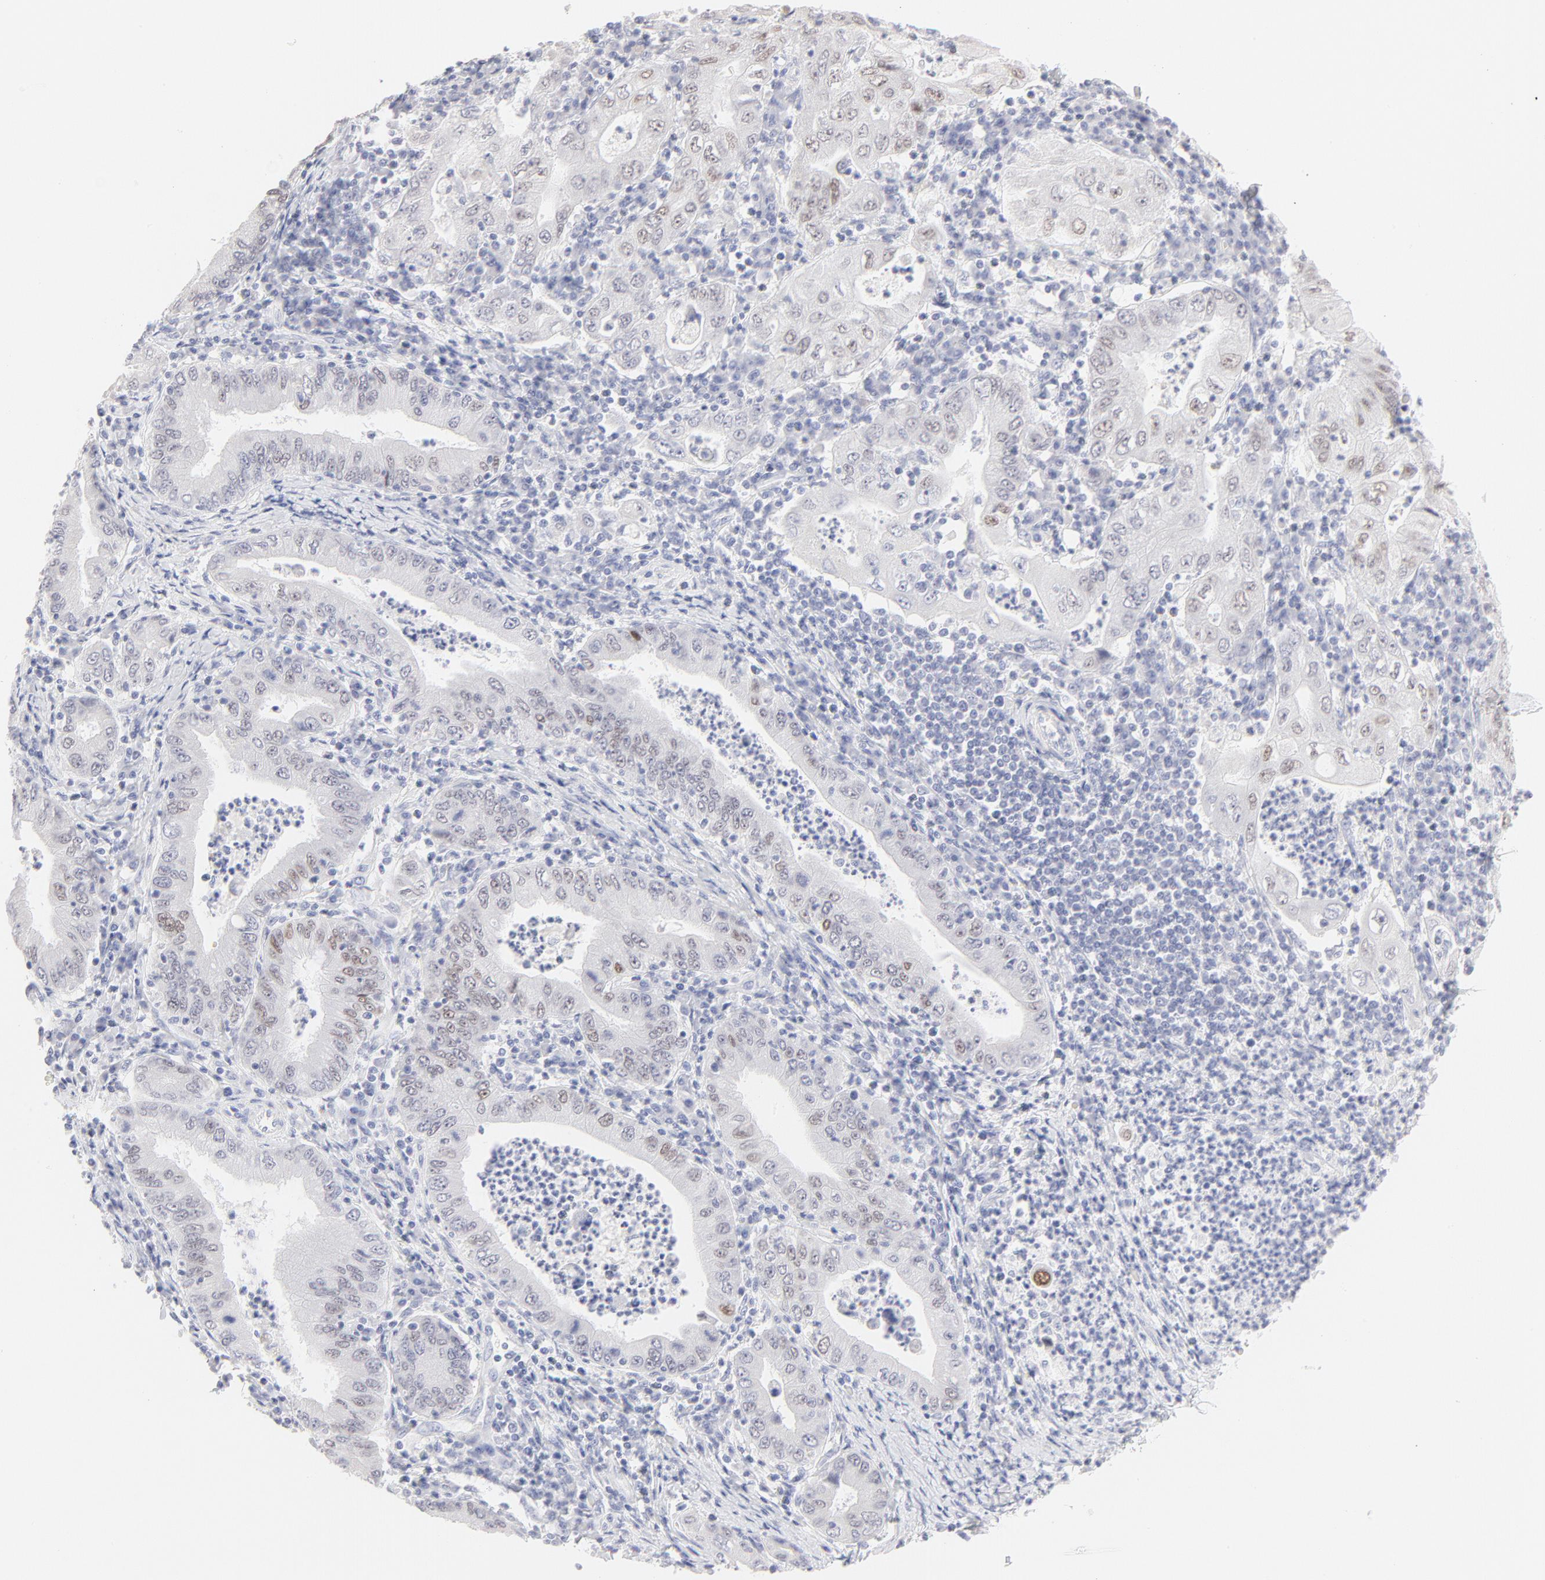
{"staining": {"intensity": "moderate", "quantity": "25%-75%", "location": "nuclear"}, "tissue": "stomach cancer", "cell_type": "Tumor cells", "image_type": "cancer", "snomed": [{"axis": "morphology", "description": "Normal tissue, NOS"}, {"axis": "morphology", "description": "Adenocarcinoma, NOS"}, {"axis": "topography", "description": "Esophagus"}, {"axis": "topography", "description": "Stomach, upper"}, {"axis": "topography", "description": "Peripheral nerve tissue"}], "caption": "Protein expression analysis of stomach adenocarcinoma reveals moderate nuclear positivity in about 25%-75% of tumor cells.", "gene": "ELF3", "patient": {"sex": "male", "age": 62}}